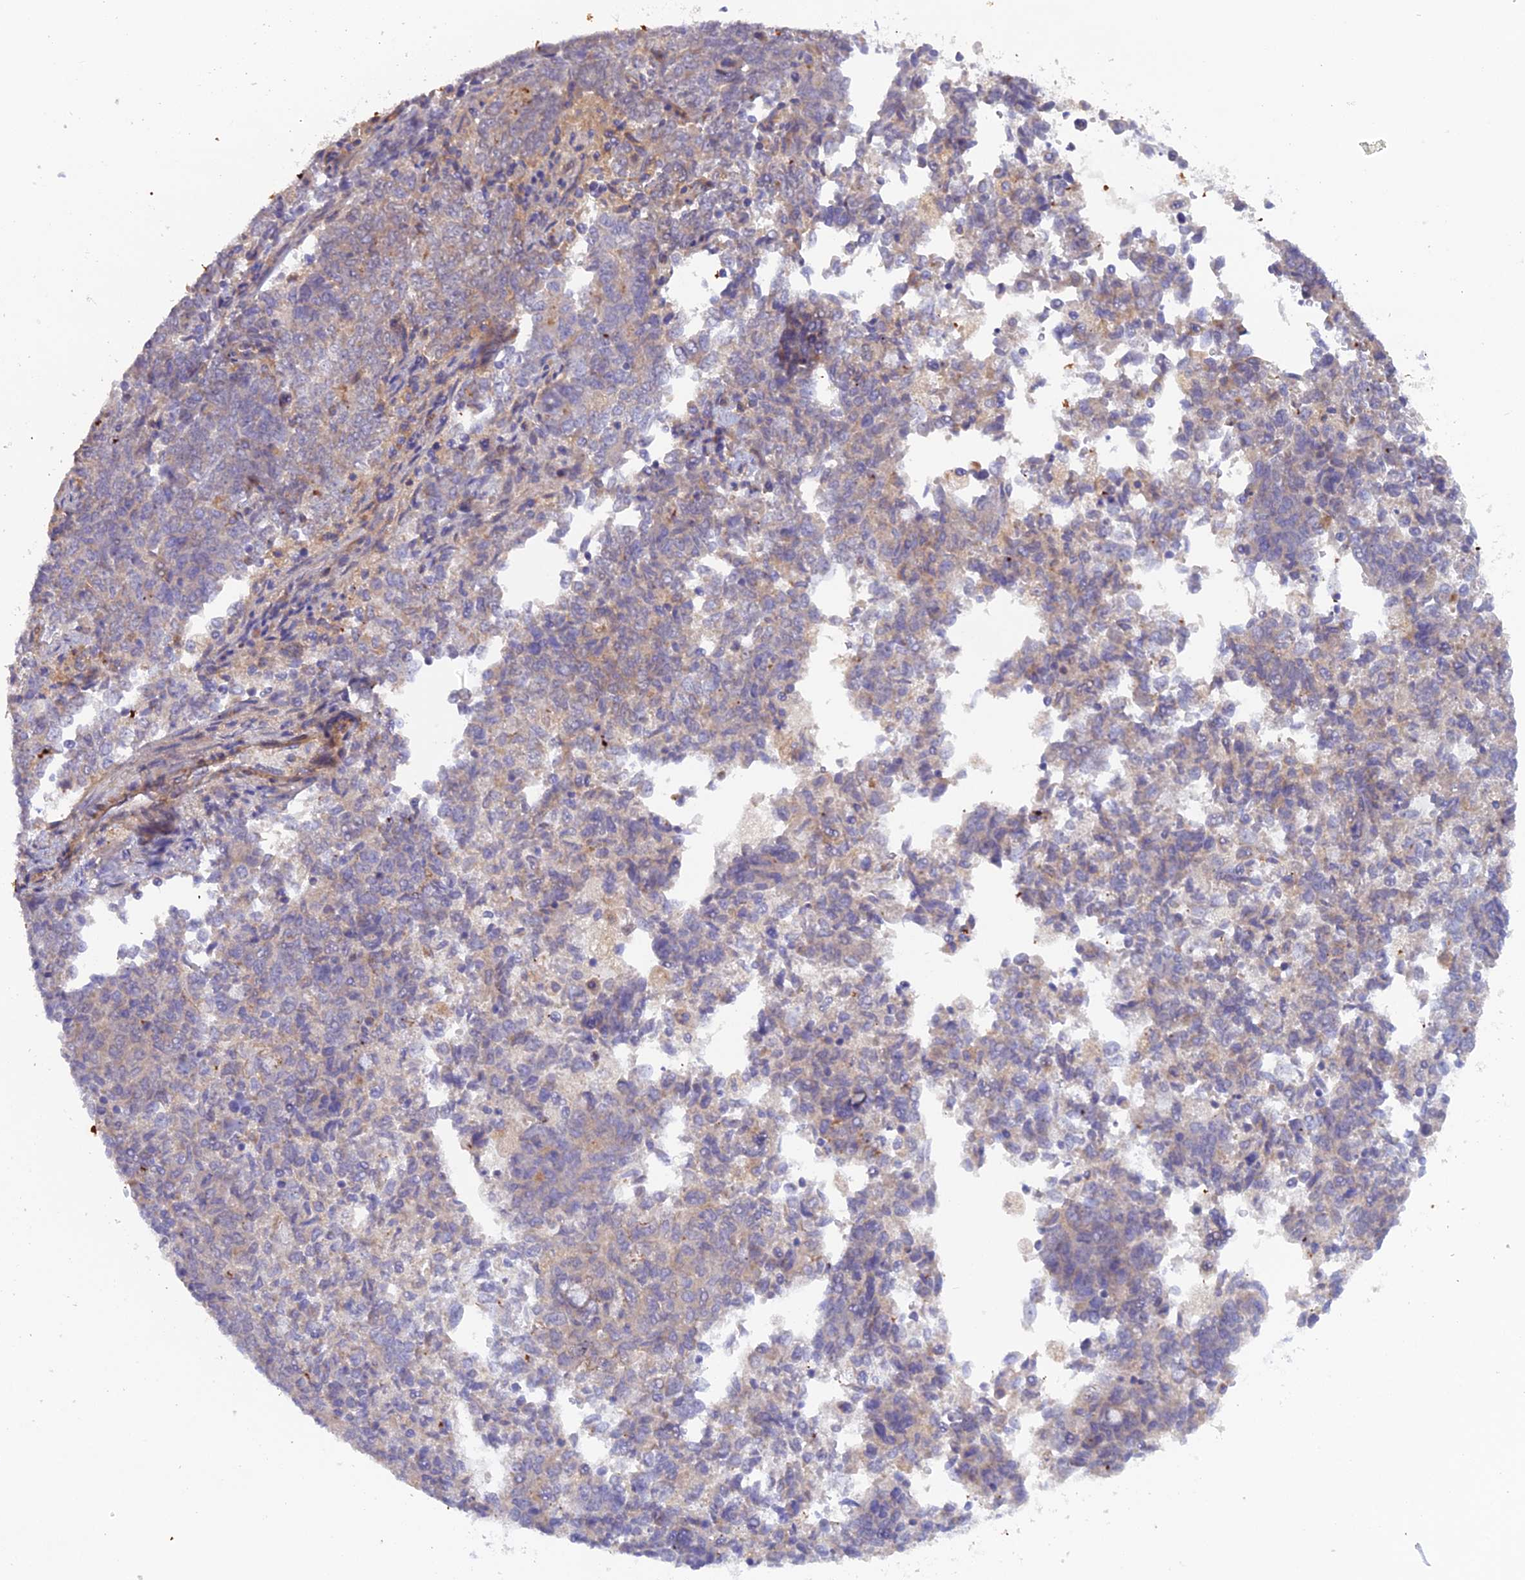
{"staining": {"intensity": "weak", "quantity": "<25%", "location": "cytoplasmic/membranous"}, "tissue": "endometrial cancer", "cell_type": "Tumor cells", "image_type": "cancer", "snomed": [{"axis": "morphology", "description": "Adenocarcinoma, NOS"}, {"axis": "topography", "description": "Endometrium"}], "caption": "A high-resolution photomicrograph shows immunohistochemistry (IHC) staining of endometrial cancer, which exhibits no significant staining in tumor cells. (Brightfield microscopy of DAB (3,3'-diaminobenzidine) immunohistochemistry (IHC) at high magnification).", "gene": "FZR1", "patient": {"sex": "female", "age": 80}}